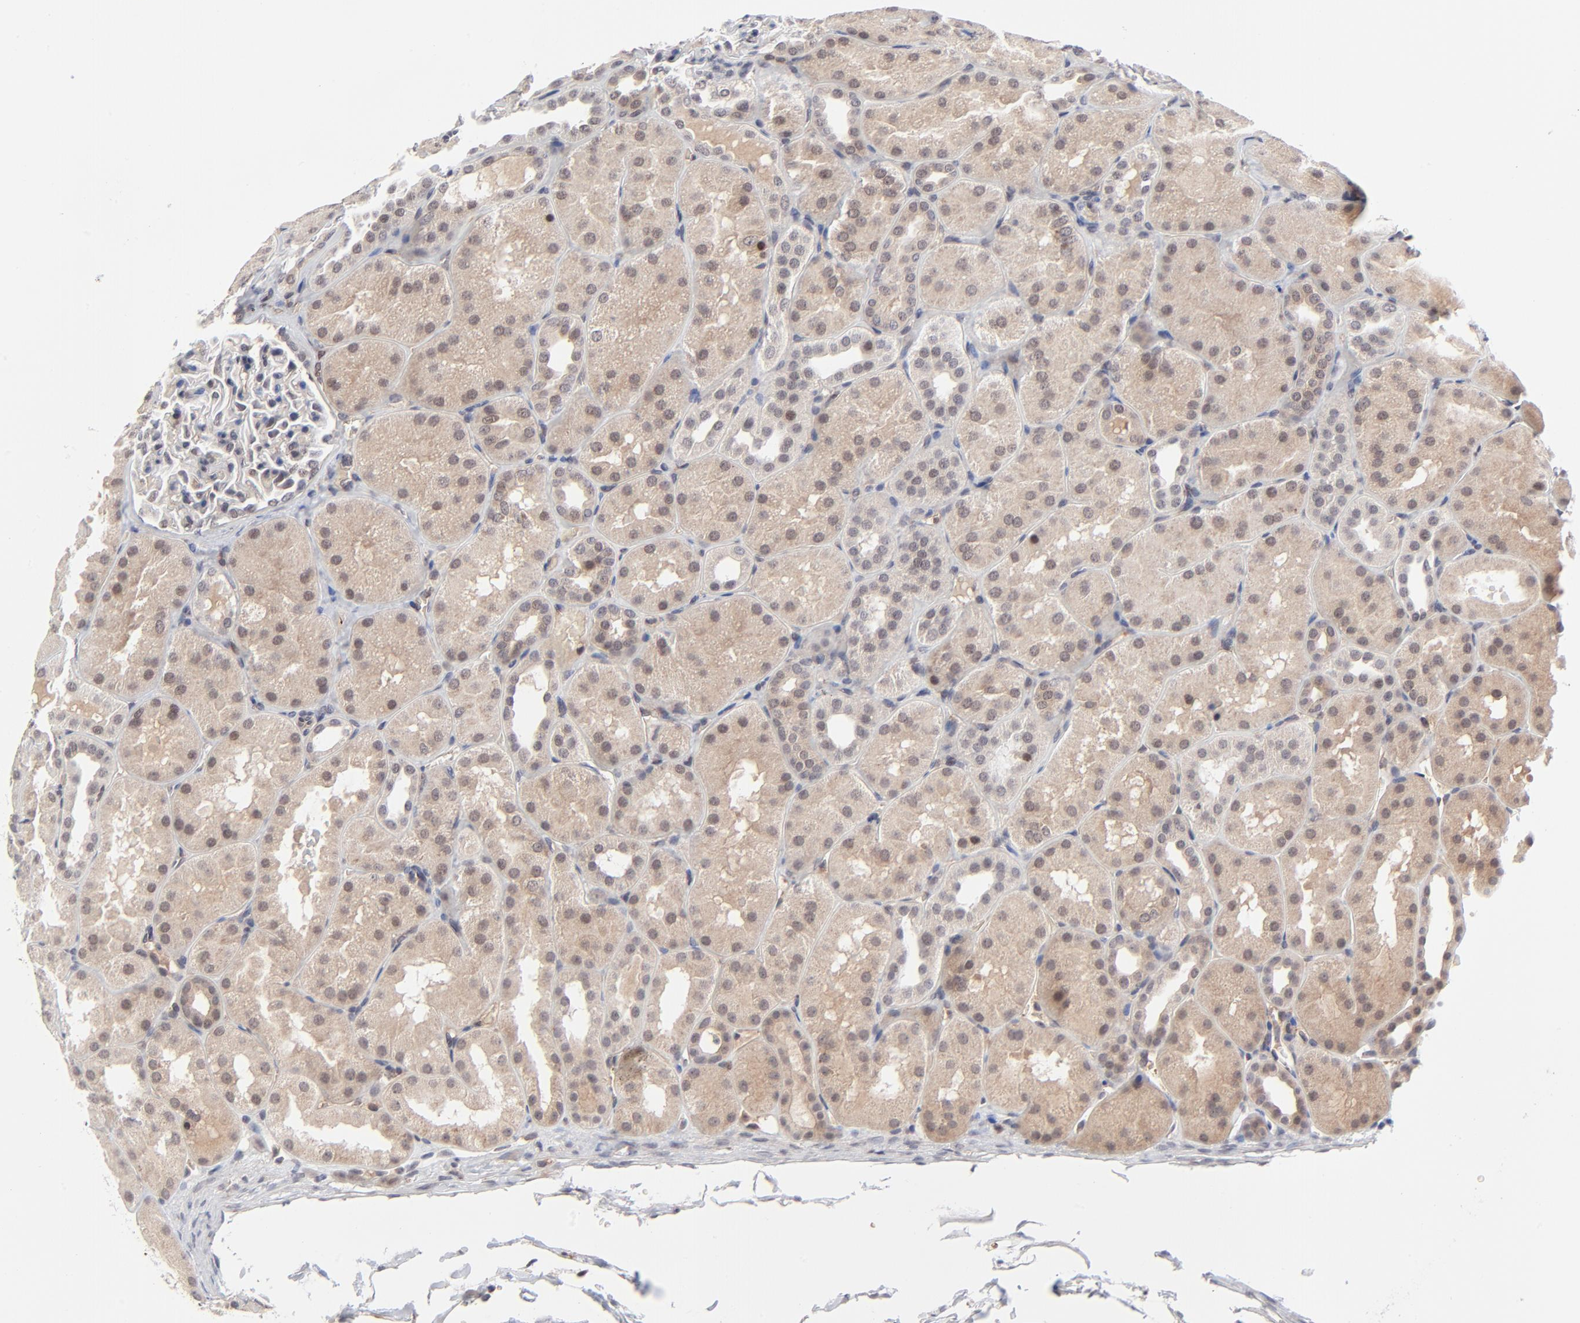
{"staining": {"intensity": "negative", "quantity": "none", "location": "none"}, "tissue": "kidney", "cell_type": "Cells in glomeruli", "image_type": "normal", "snomed": [{"axis": "morphology", "description": "Normal tissue, NOS"}, {"axis": "topography", "description": "Kidney"}], "caption": "A high-resolution image shows immunohistochemistry staining of normal kidney, which exhibits no significant positivity in cells in glomeruli.", "gene": "CASP10", "patient": {"sex": "male", "age": 28}}